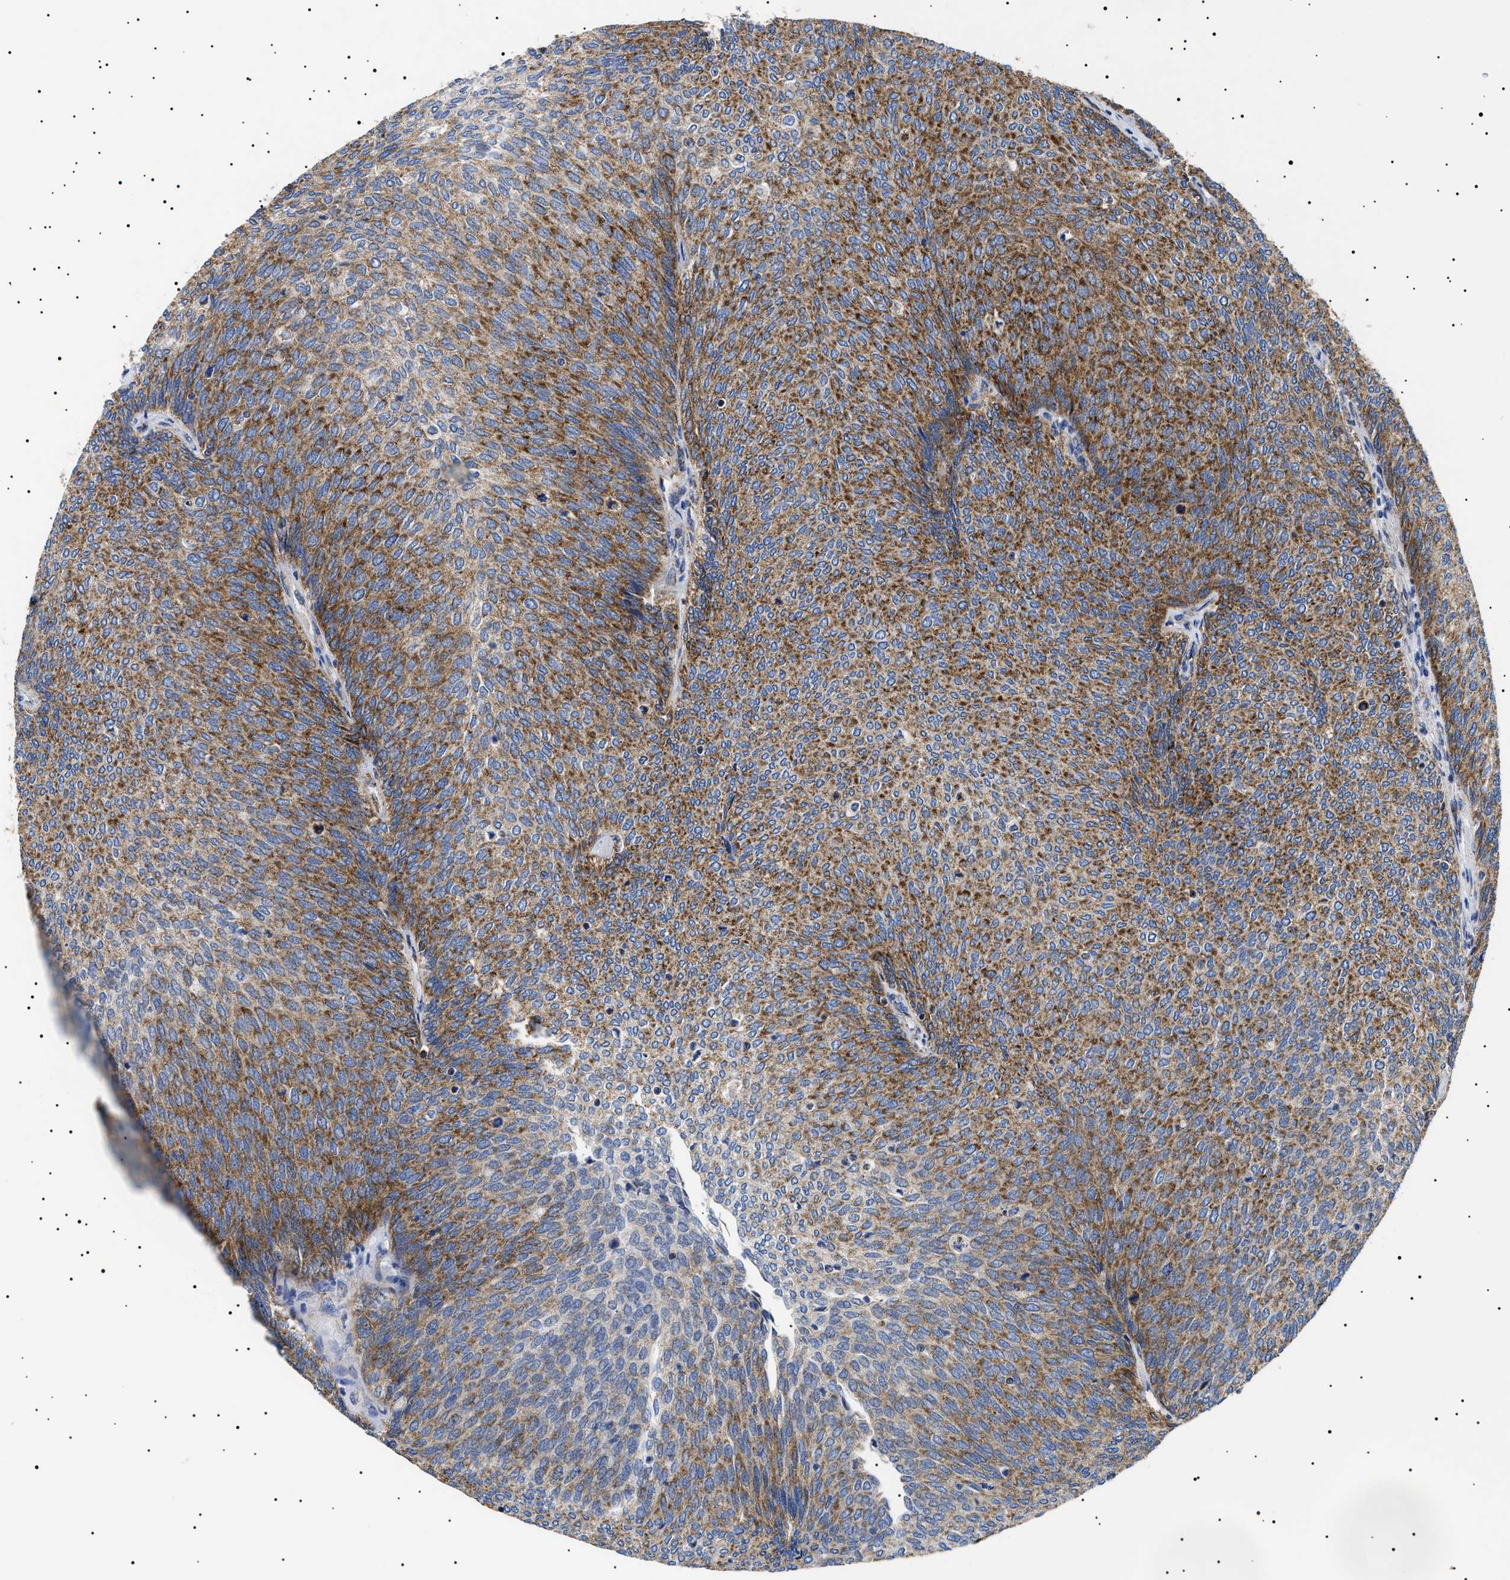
{"staining": {"intensity": "strong", "quantity": "25%-75%", "location": "cytoplasmic/membranous"}, "tissue": "urothelial cancer", "cell_type": "Tumor cells", "image_type": "cancer", "snomed": [{"axis": "morphology", "description": "Urothelial carcinoma, Low grade"}, {"axis": "topography", "description": "Urinary bladder"}], "caption": "The immunohistochemical stain highlights strong cytoplasmic/membranous staining in tumor cells of urothelial cancer tissue.", "gene": "CHRDL2", "patient": {"sex": "female", "age": 79}}